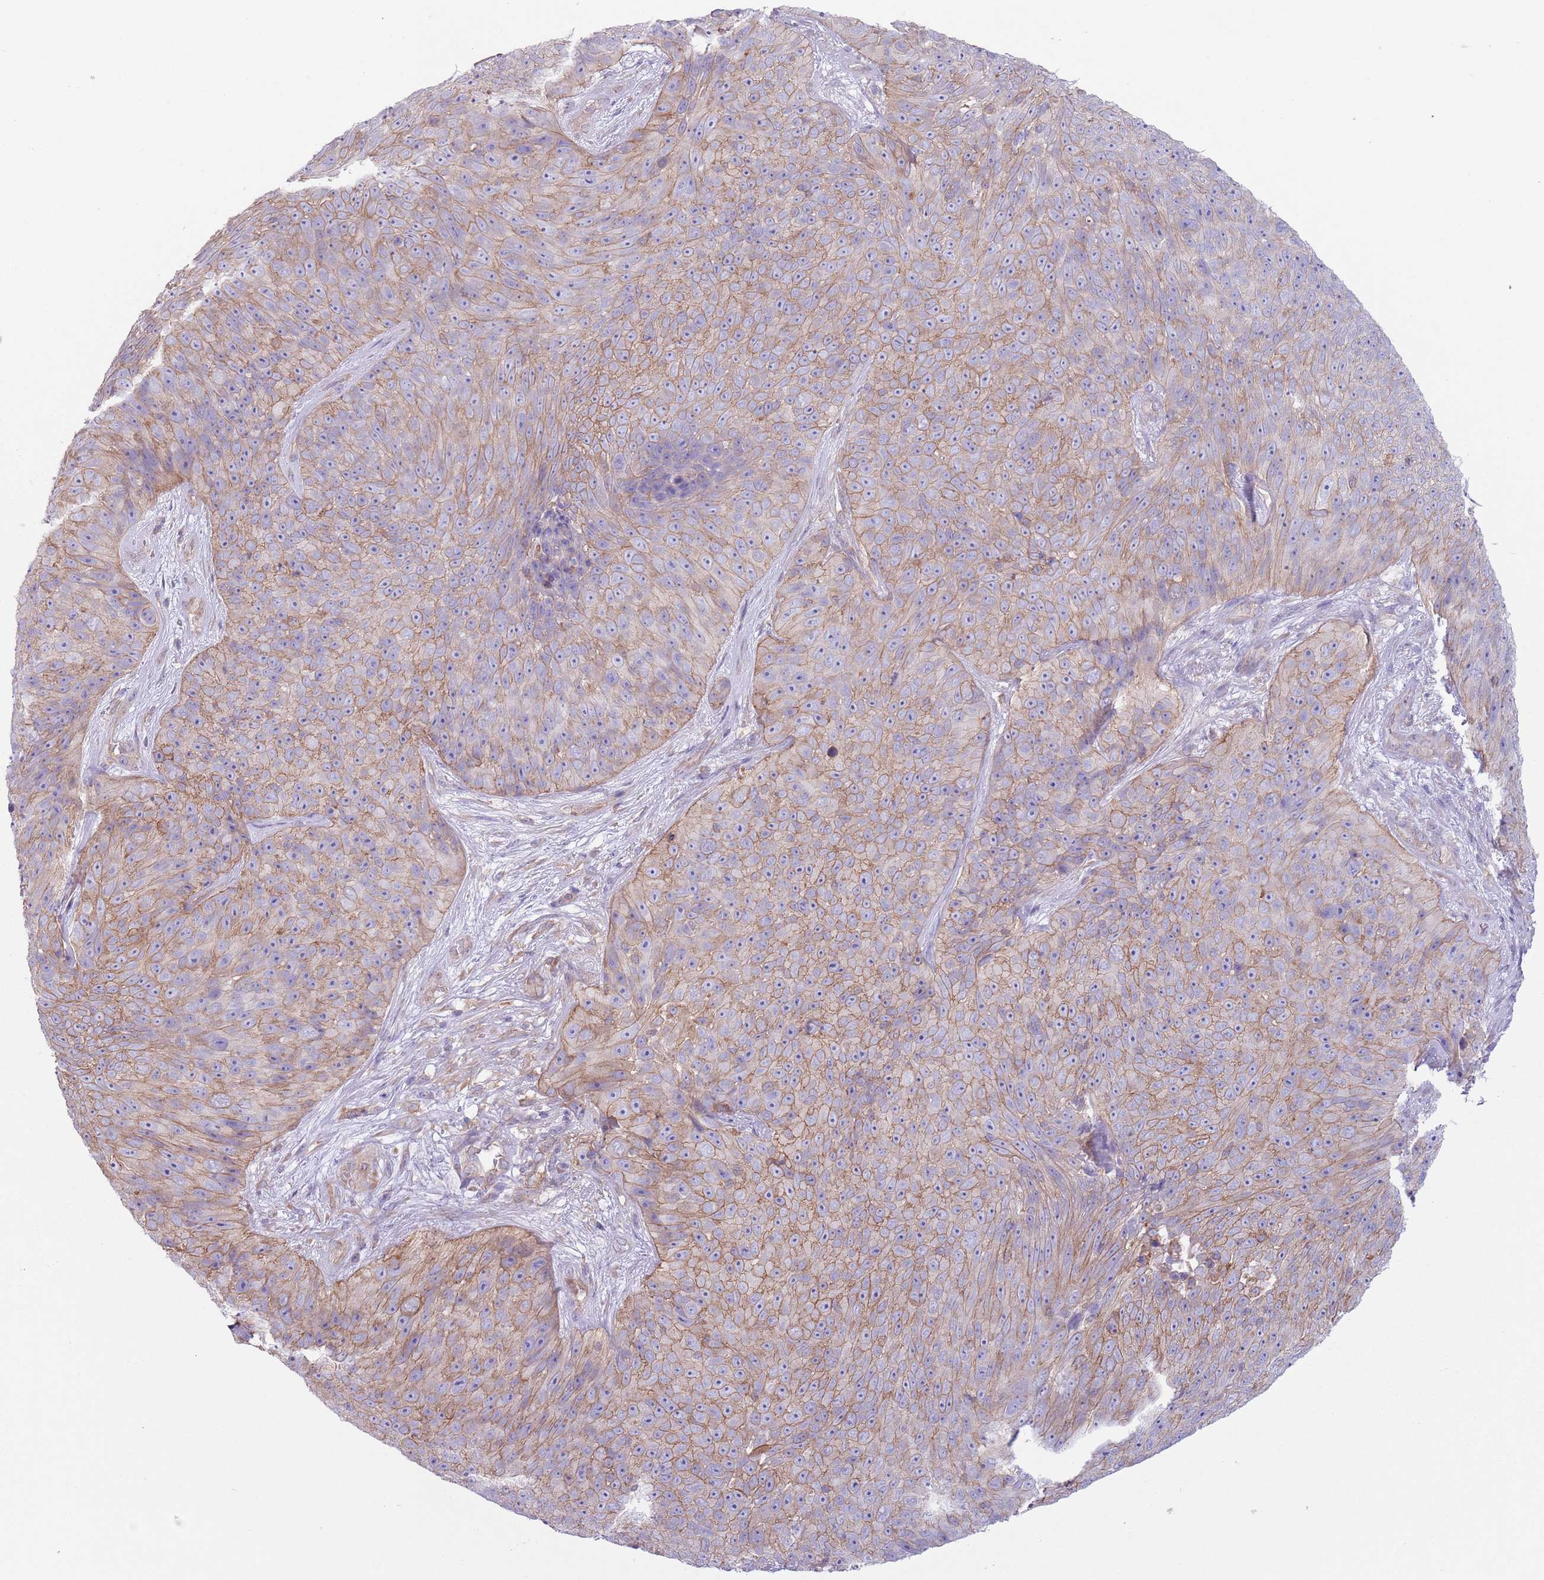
{"staining": {"intensity": "moderate", "quantity": ">75%", "location": "cytoplasmic/membranous"}, "tissue": "skin cancer", "cell_type": "Tumor cells", "image_type": "cancer", "snomed": [{"axis": "morphology", "description": "Squamous cell carcinoma, NOS"}, {"axis": "topography", "description": "Skin"}], "caption": "A brown stain highlights moderate cytoplasmic/membranous positivity of a protein in skin cancer (squamous cell carcinoma) tumor cells.", "gene": "RBP3", "patient": {"sex": "female", "age": 87}}